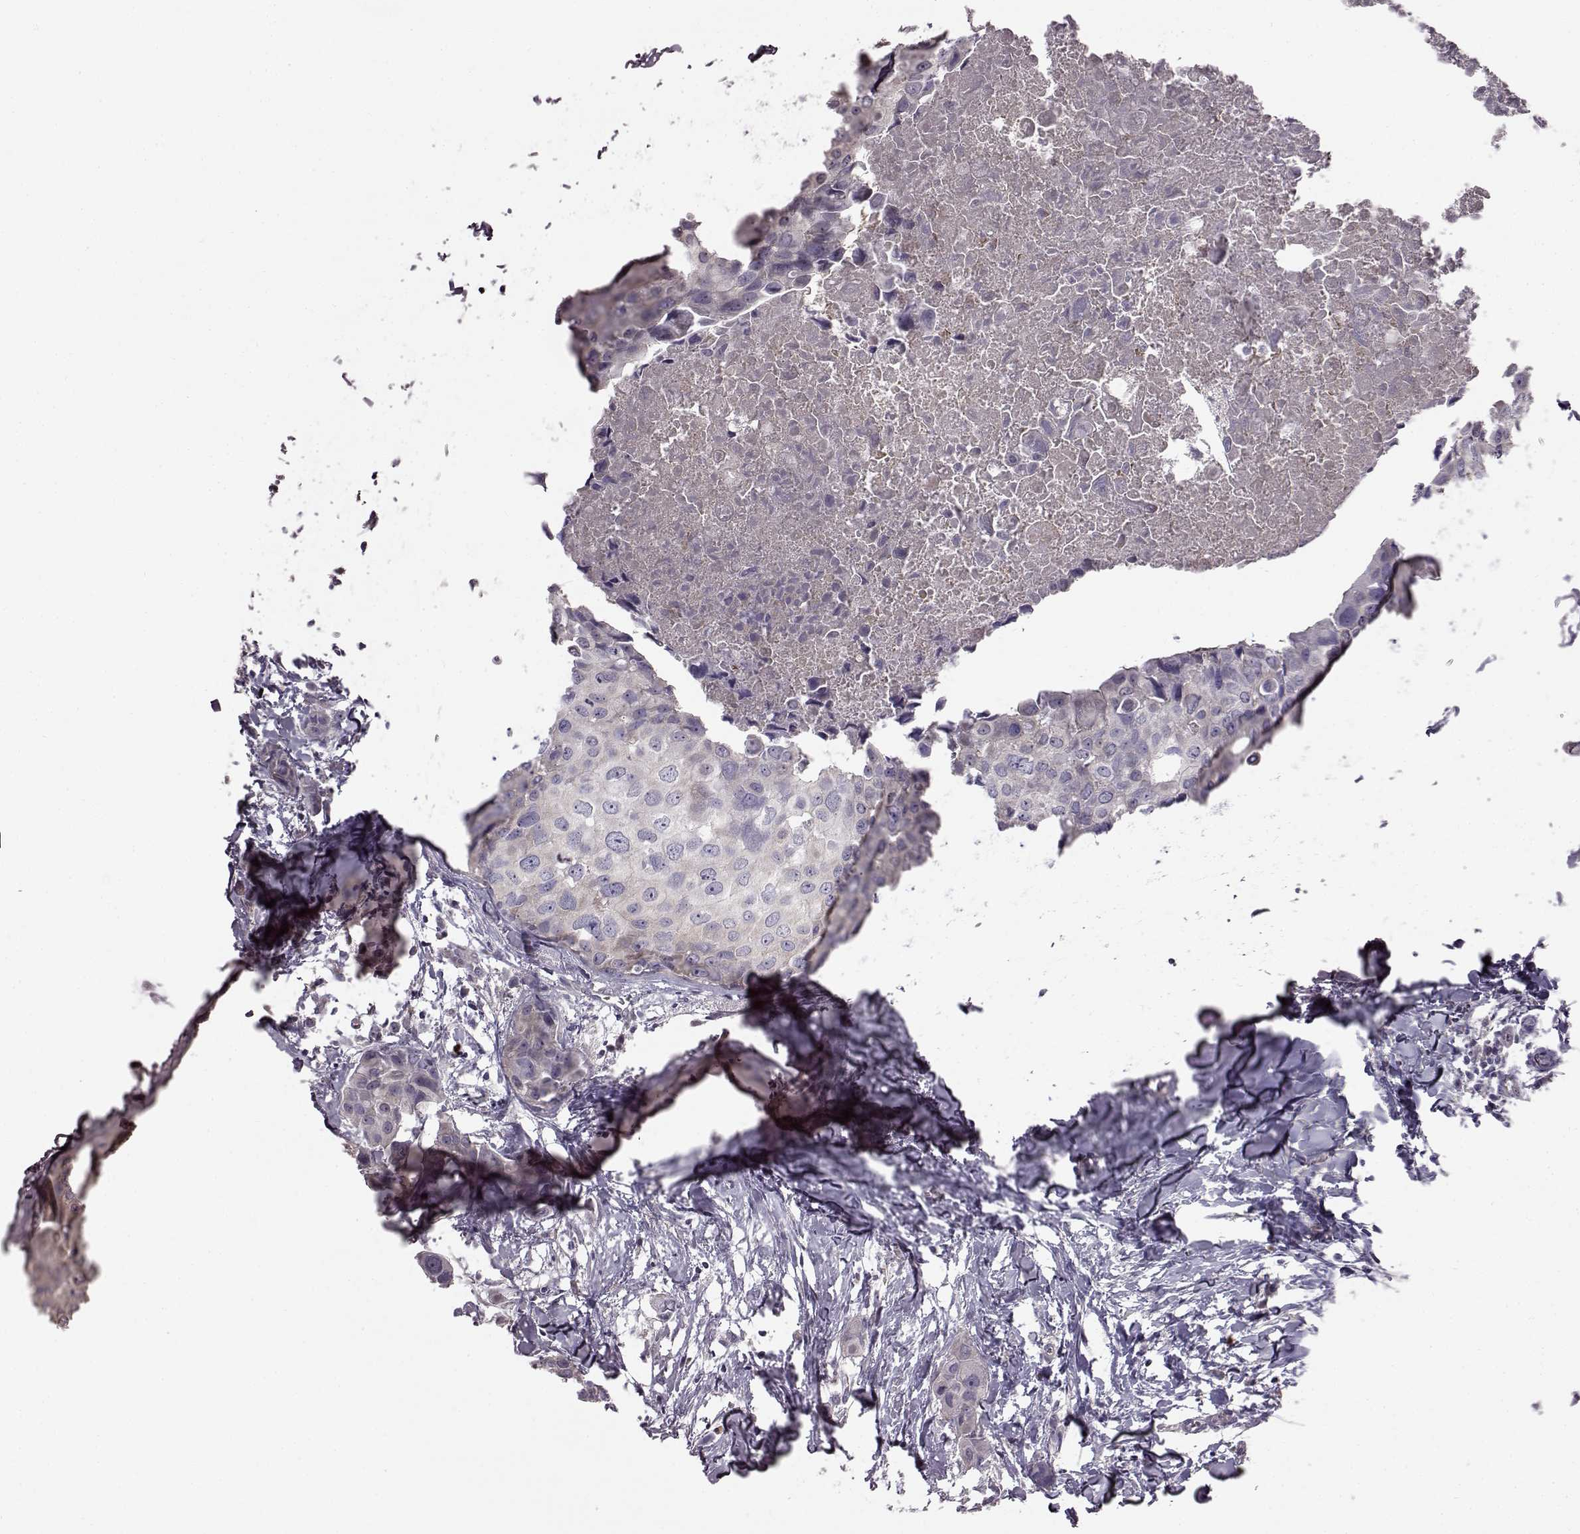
{"staining": {"intensity": "negative", "quantity": "none", "location": "none"}, "tissue": "breast cancer", "cell_type": "Tumor cells", "image_type": "cancer", "snomed": [{"axis": "morphology", "description": "Duct carcinoma"}, {"axis": "topography", "description": "Breast"}], "caption": "The image shows no significant staining in tumor cells of breast cancer (invasive ductal carcinoma).", "gene": "ADGRG2", "patient": {"sex": "female", "age": 38}}